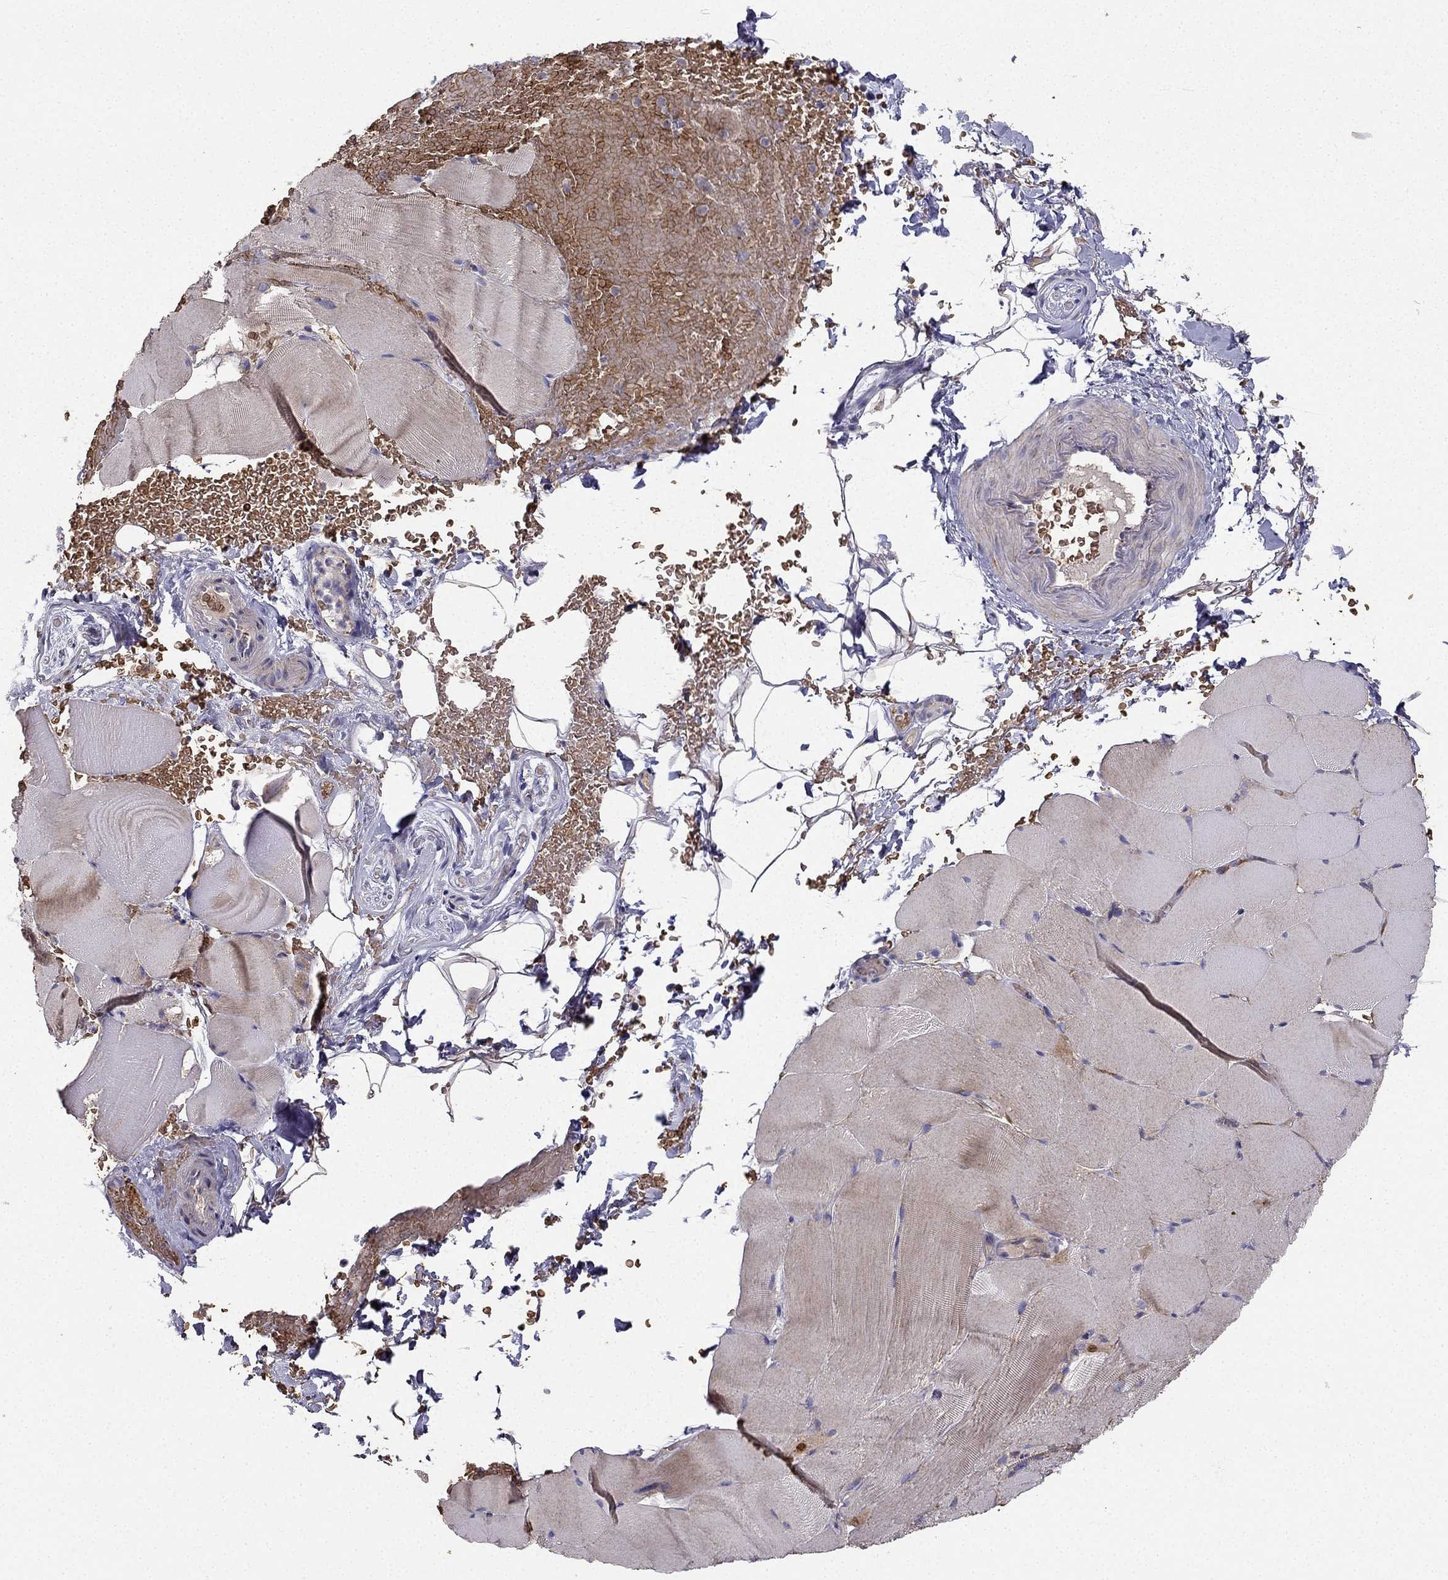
{"staining": {"intensity": "negative", "quantity": "none", "location": "none"}, "tissue": "skeletal muscle", "cell_type": "Myocytes", "image_type": "normal", "snomed": [{"axis": "morphology", "description": "Normal tissue, NOS"}, {"axis": "topography", "description": "Skeletal muscle"}], "caption": "Unremarkable skeletal muscle was stained to show a protein in brown. There is no significant staining in myocytes.", "gene": "B4GALT7", "patient": {"sex": "female", "age": 37}}